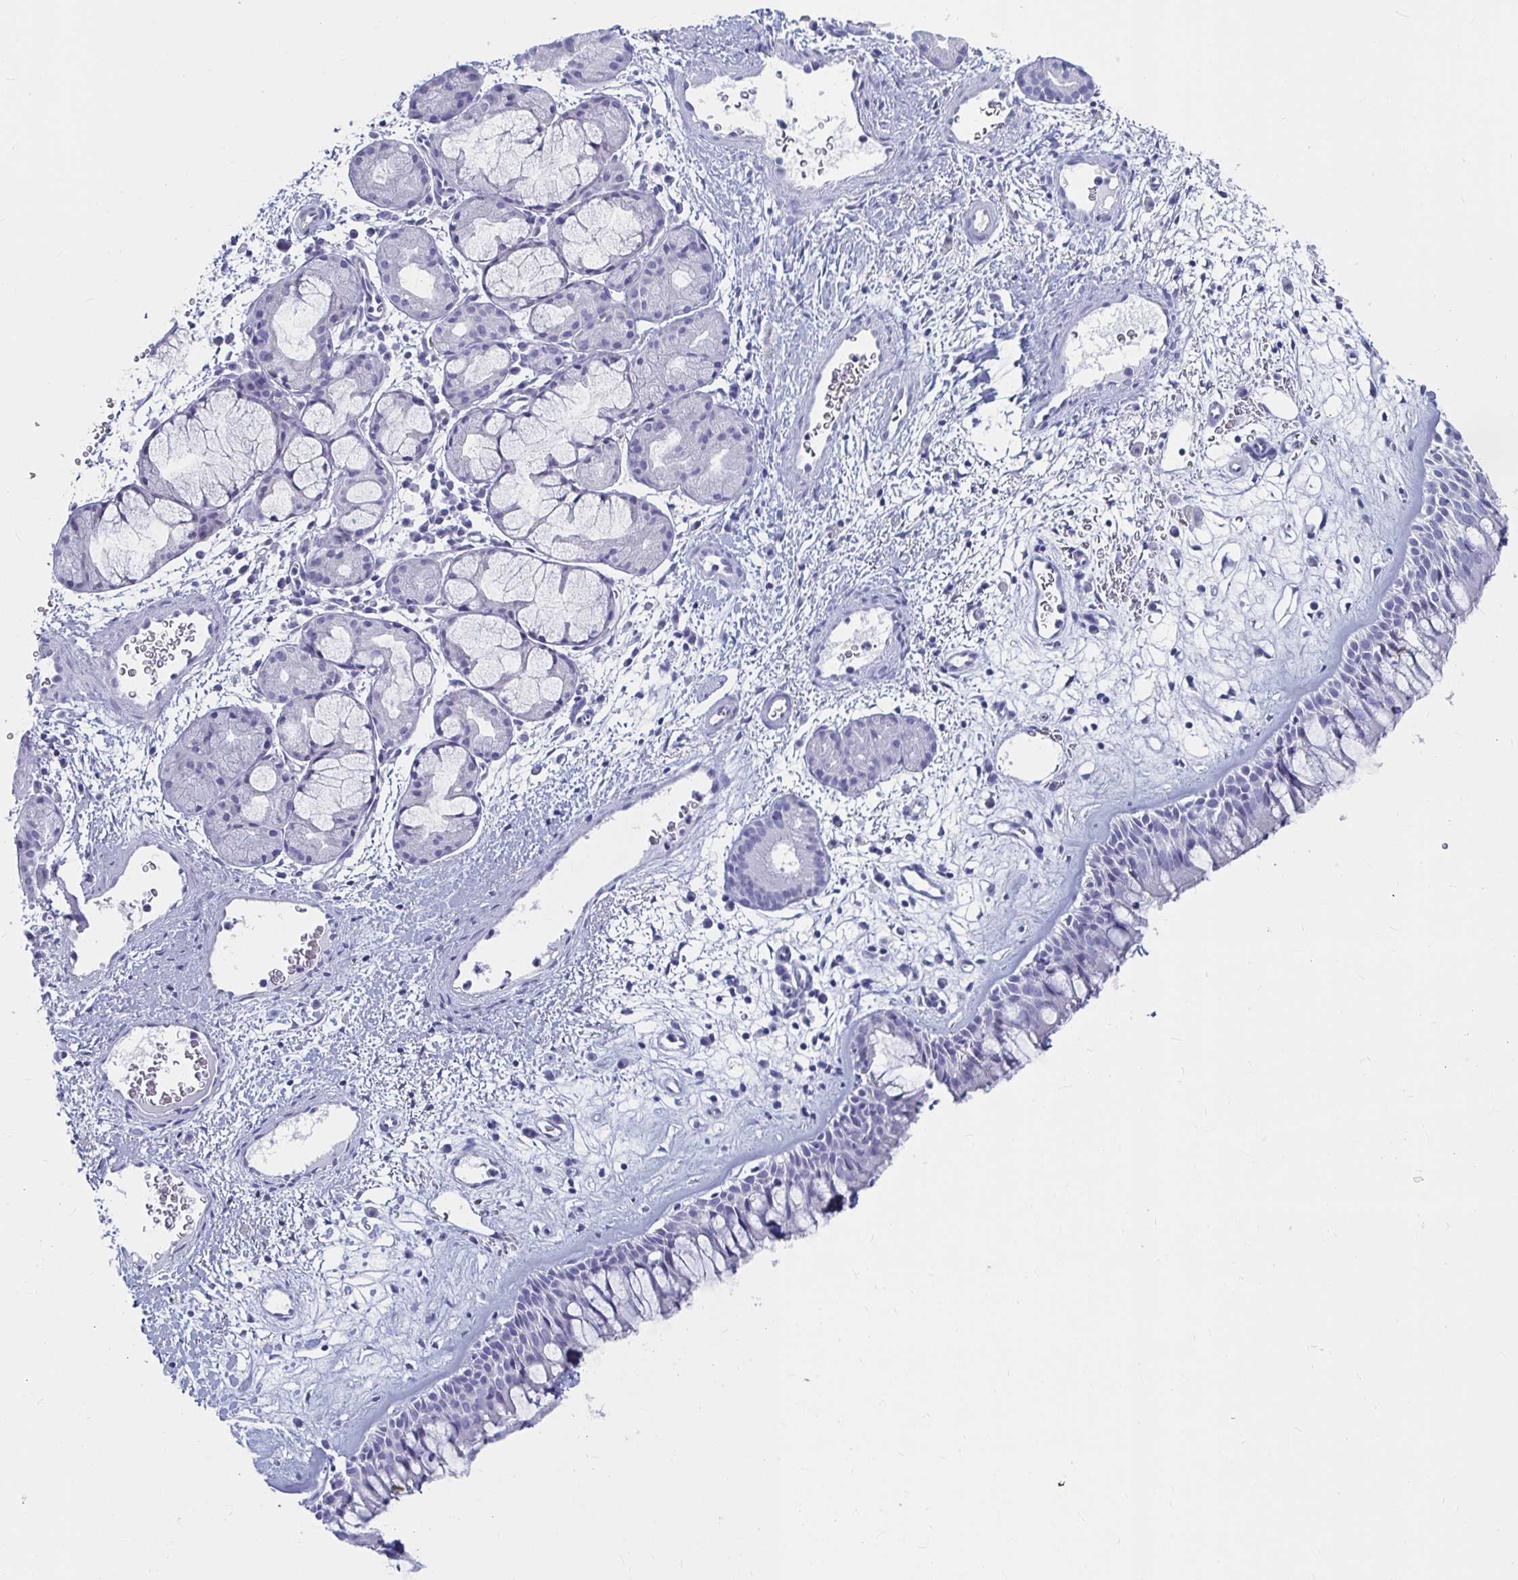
{"staining": {"intensity": "negative", "quantity": "none", "location": "none"}, "tissue": "nasopharynx", "cell_type": "Respiratory epithelial cells", "image_type": "normal", "snomed": [{"axis": "morphology", "description": "Normal tissue, NOS"}, {"axis": "topography", "description": "Nasopharynx"}], "caption": "This is an immunohistochemistry (IHC) photomicrograph of normal nasopharynx. There is no positivity in respiratory epithelial cells.", "gene": "CA9", "patient": {"sex": "male", "age": 65}}